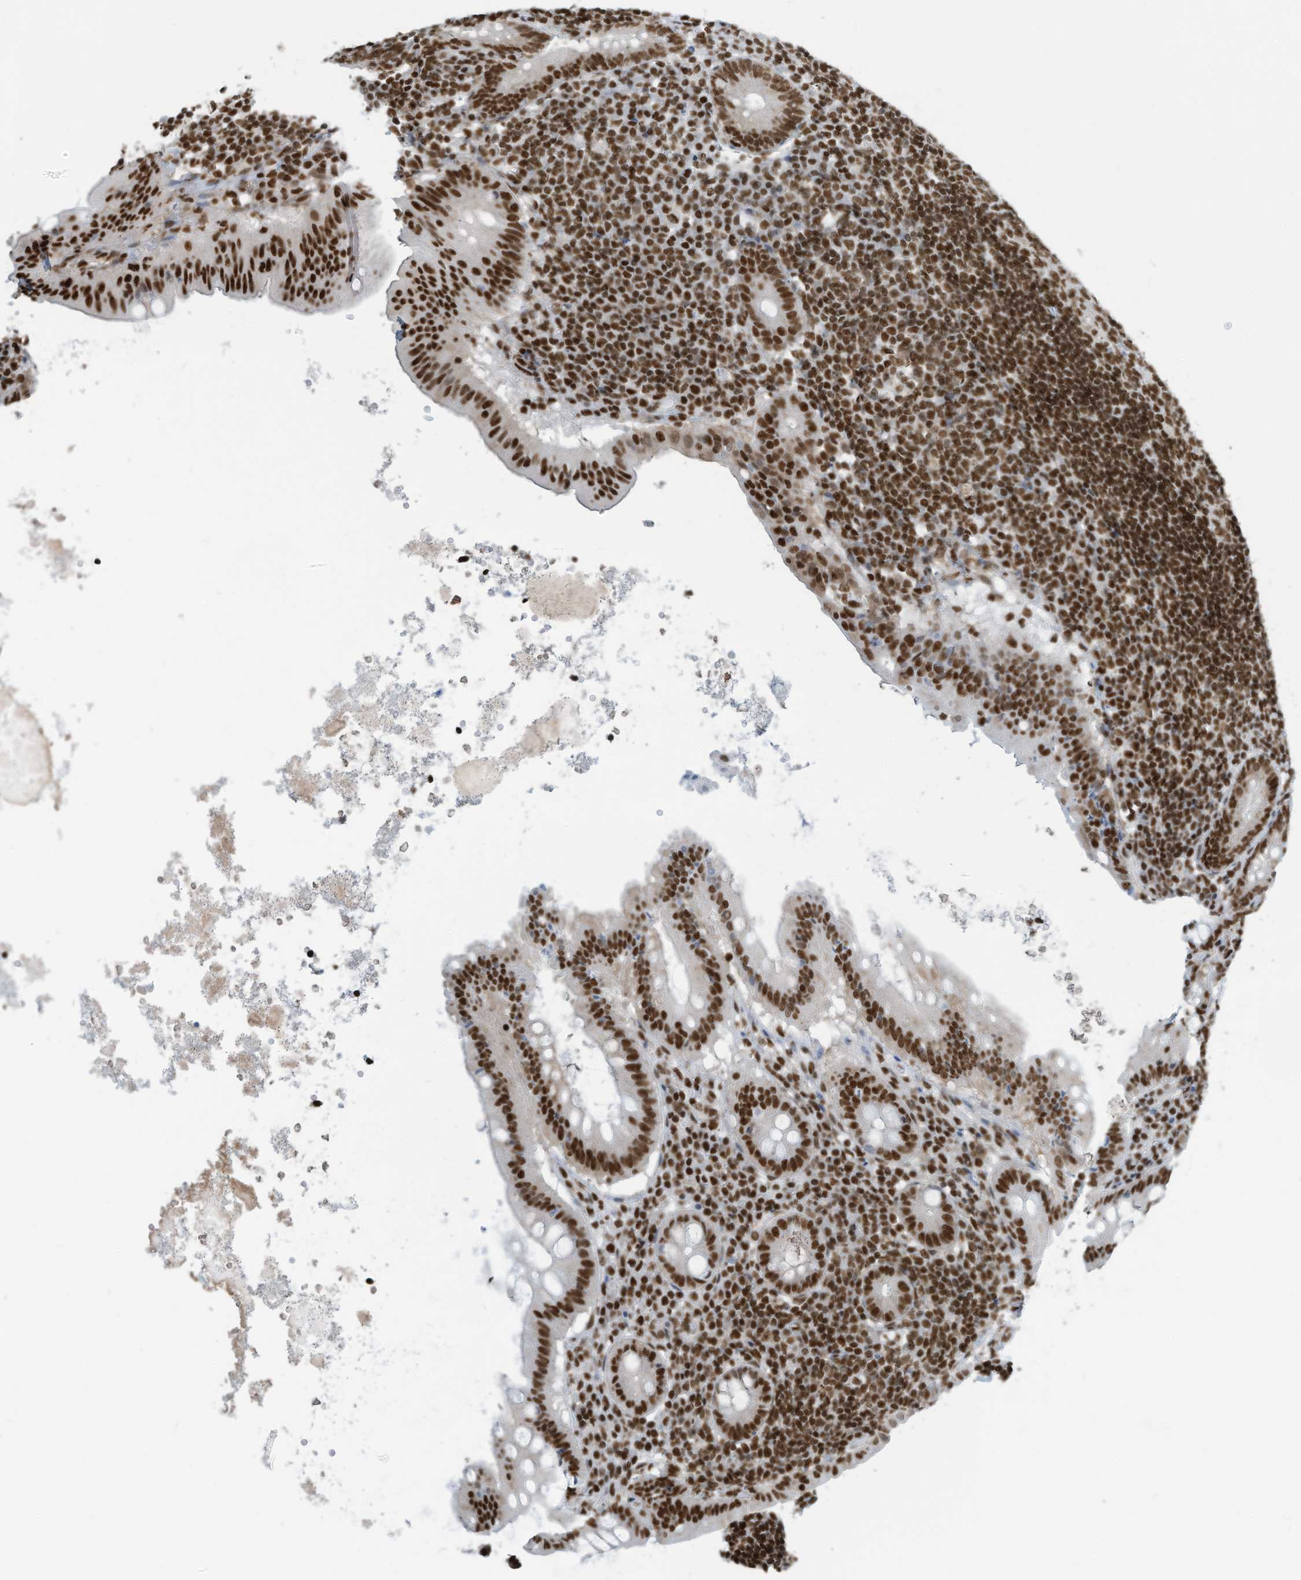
{"staining": {"intensity": "strong", "quantity": ">75%", "location": "nuclear"}, "tissue": "appendix", "cell_type": "Glandular cells", "image_type": "normal", "snomed": [{"axis": "morphology", "description": "Normal tissue, NOS"}, {"axis": "topography", "description": "Appendix"}], "caption": "Appendix was stained to show a protein in brown. There is high levels of strong nuclear staining in approximately >75% of glandular cells.", "gene": "ENSG00000257390", "patient": {"sex": "female", "age": 54}}